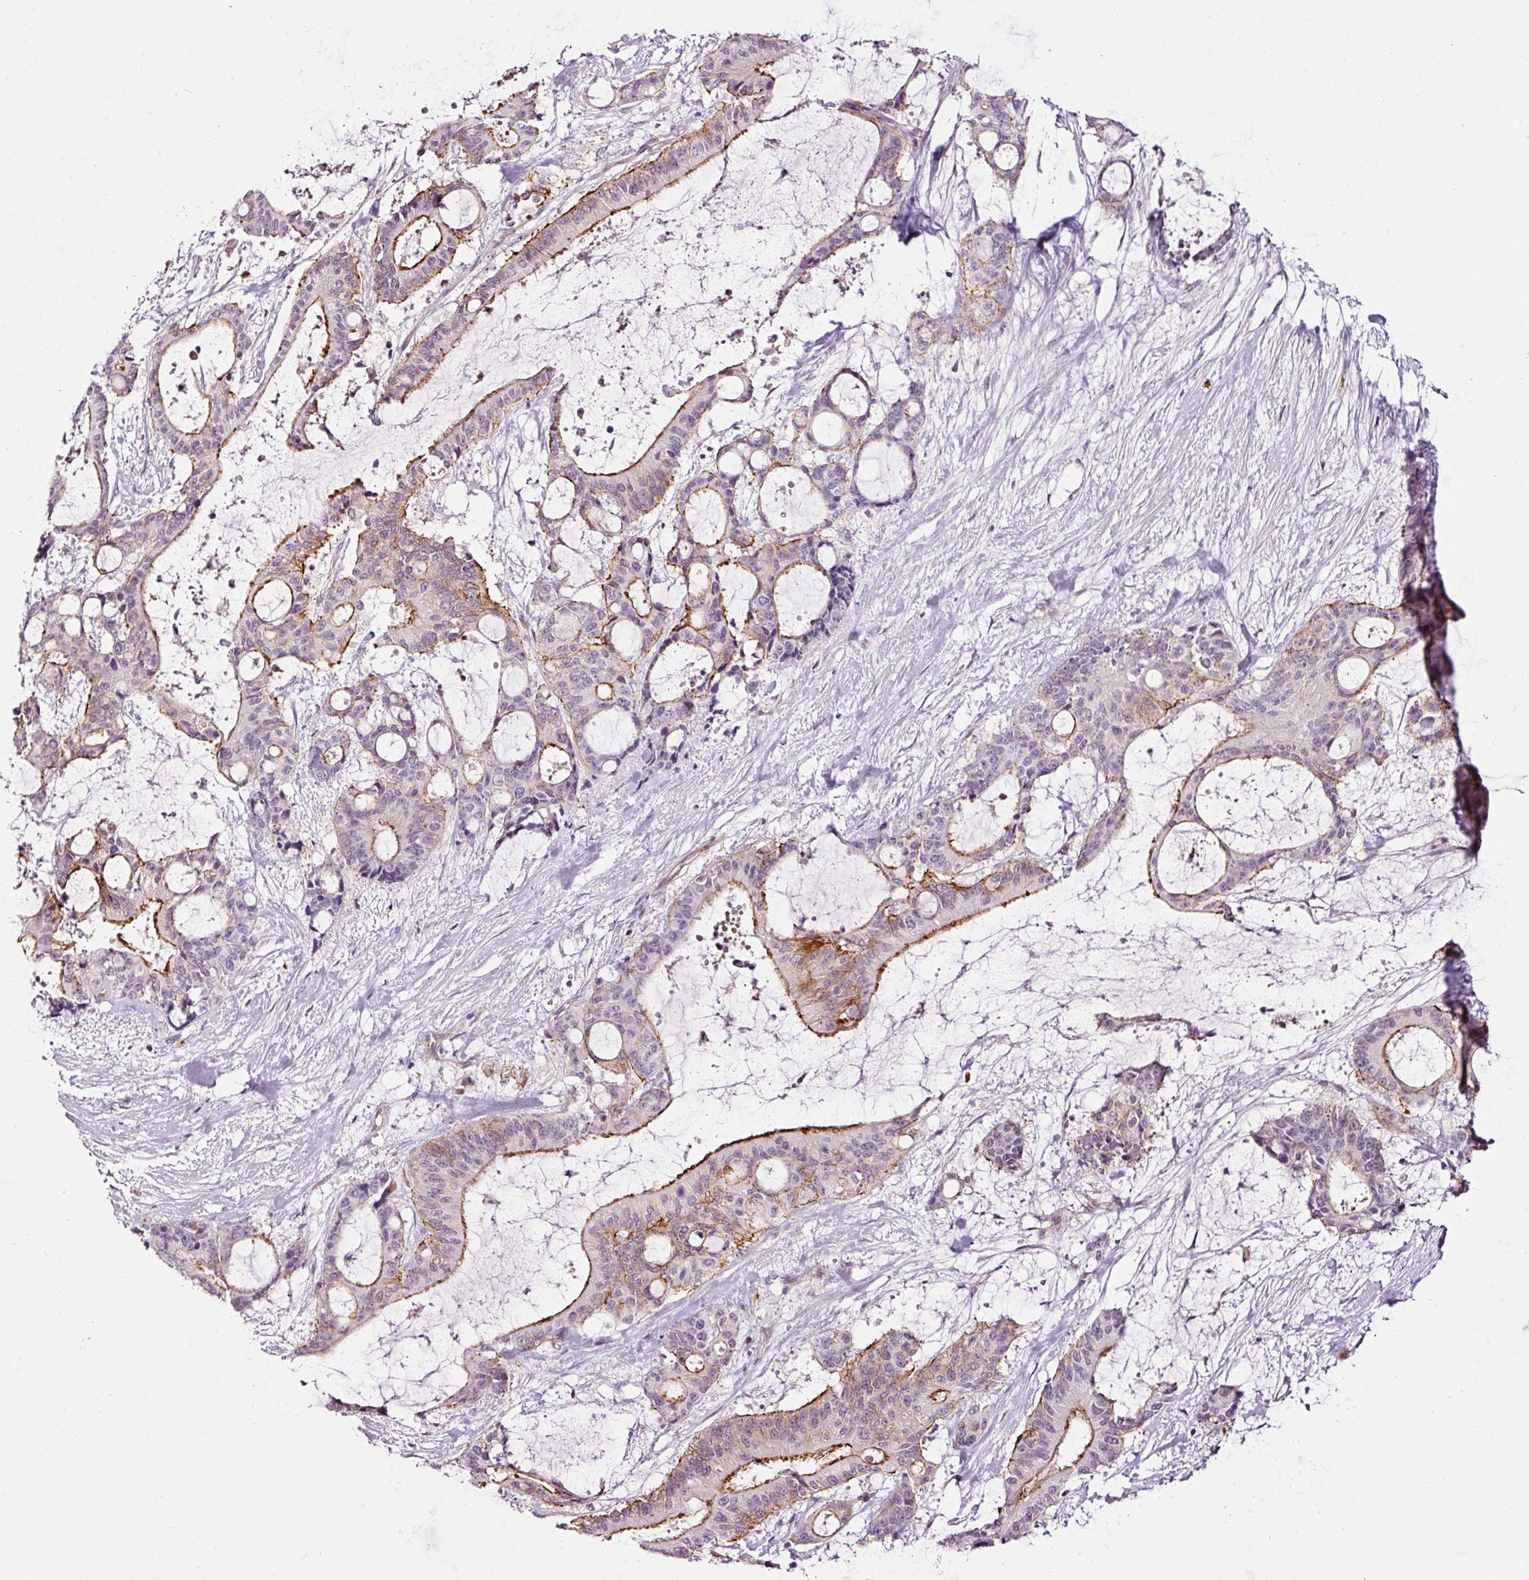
{"staining": {"intensity": "moderate", "quantity": "25%-75%", "location": "cytoplasmic/membranous"}, "tissue": "liver cancer", "cell_type": "Tumor cells", "image_type": "cancer", "snomed": [{"axis": "morphology", "description": "Normal tissue, NOS"}, {"axis": "morphology", "description": "Cholangiocarcinoma"}, {"axis": "topography", "description": "Liver"}, {"axis": "topography", "description": "Peripheral nerve tissue"}], "caption": "Human cholangiocarcinoma (liver) stained for a protein (brown) displays moderate cytoplasmic/membranous positive expression in about 25%-75% of tumor cells.", "gene": "ABCB4", "patient": {"sex": "female", "age": 73}}